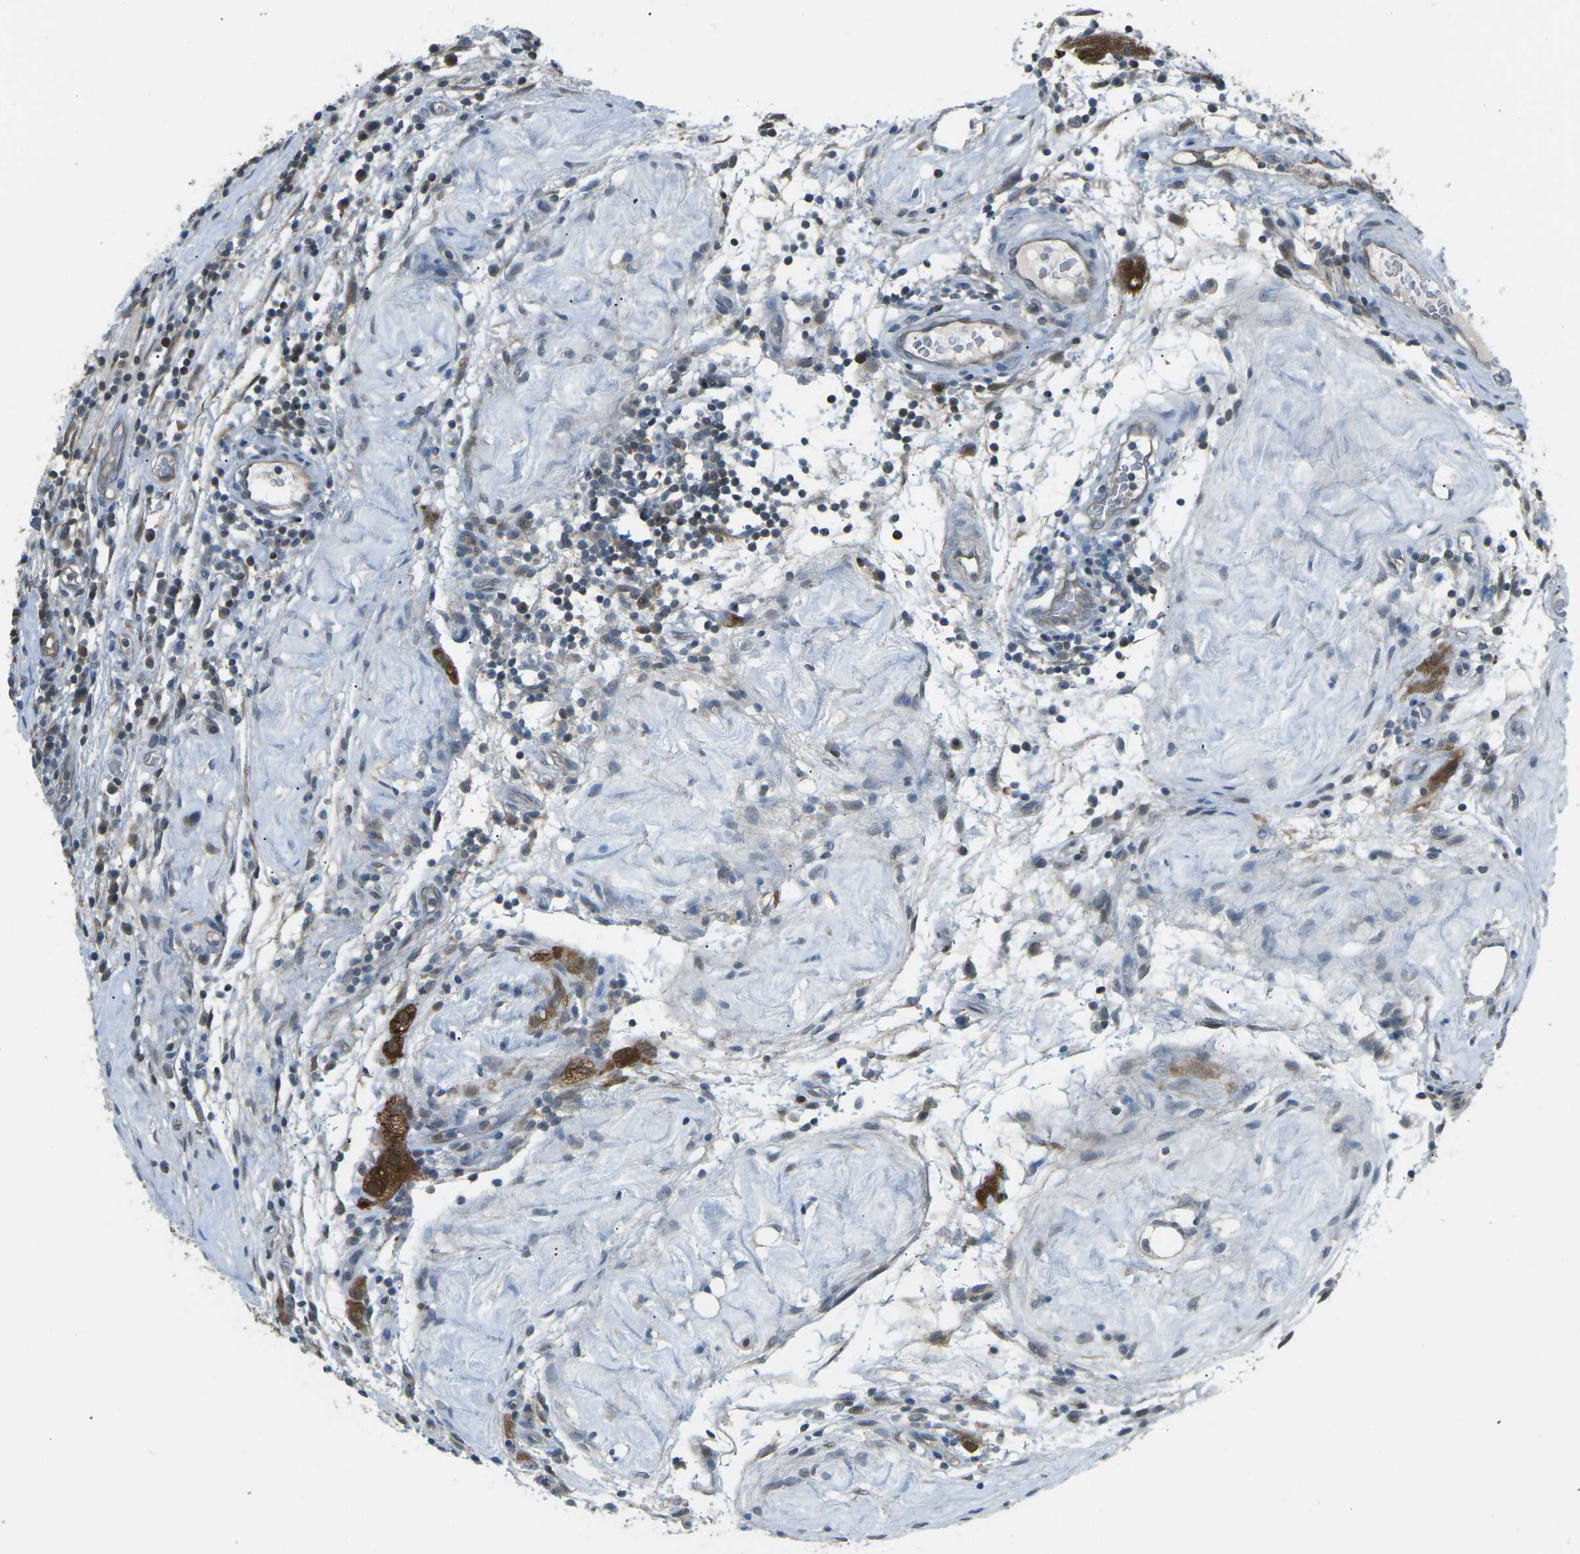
{"staining": {"intensity": "moderate", "quantity": ">75%", "location": "cytoplasmic/membranous"}, "tissue": "testis cancer", "cell_type": "Tumor cells", "image_type": "cancer", "snomed": [{"axis": "morphology", "description": "Seminoma, NOS"}, {"axis": "topography", "description": "Testis"}], "caption": "Testis cancer (seminoma) was stained to show a protein in brown. There is medium levels of moderate cytoplasmic/membranous staining in about >75% of tumor cells.", "gene": "PIEZO2", "patient": {"sex": "male", "age": 43}}